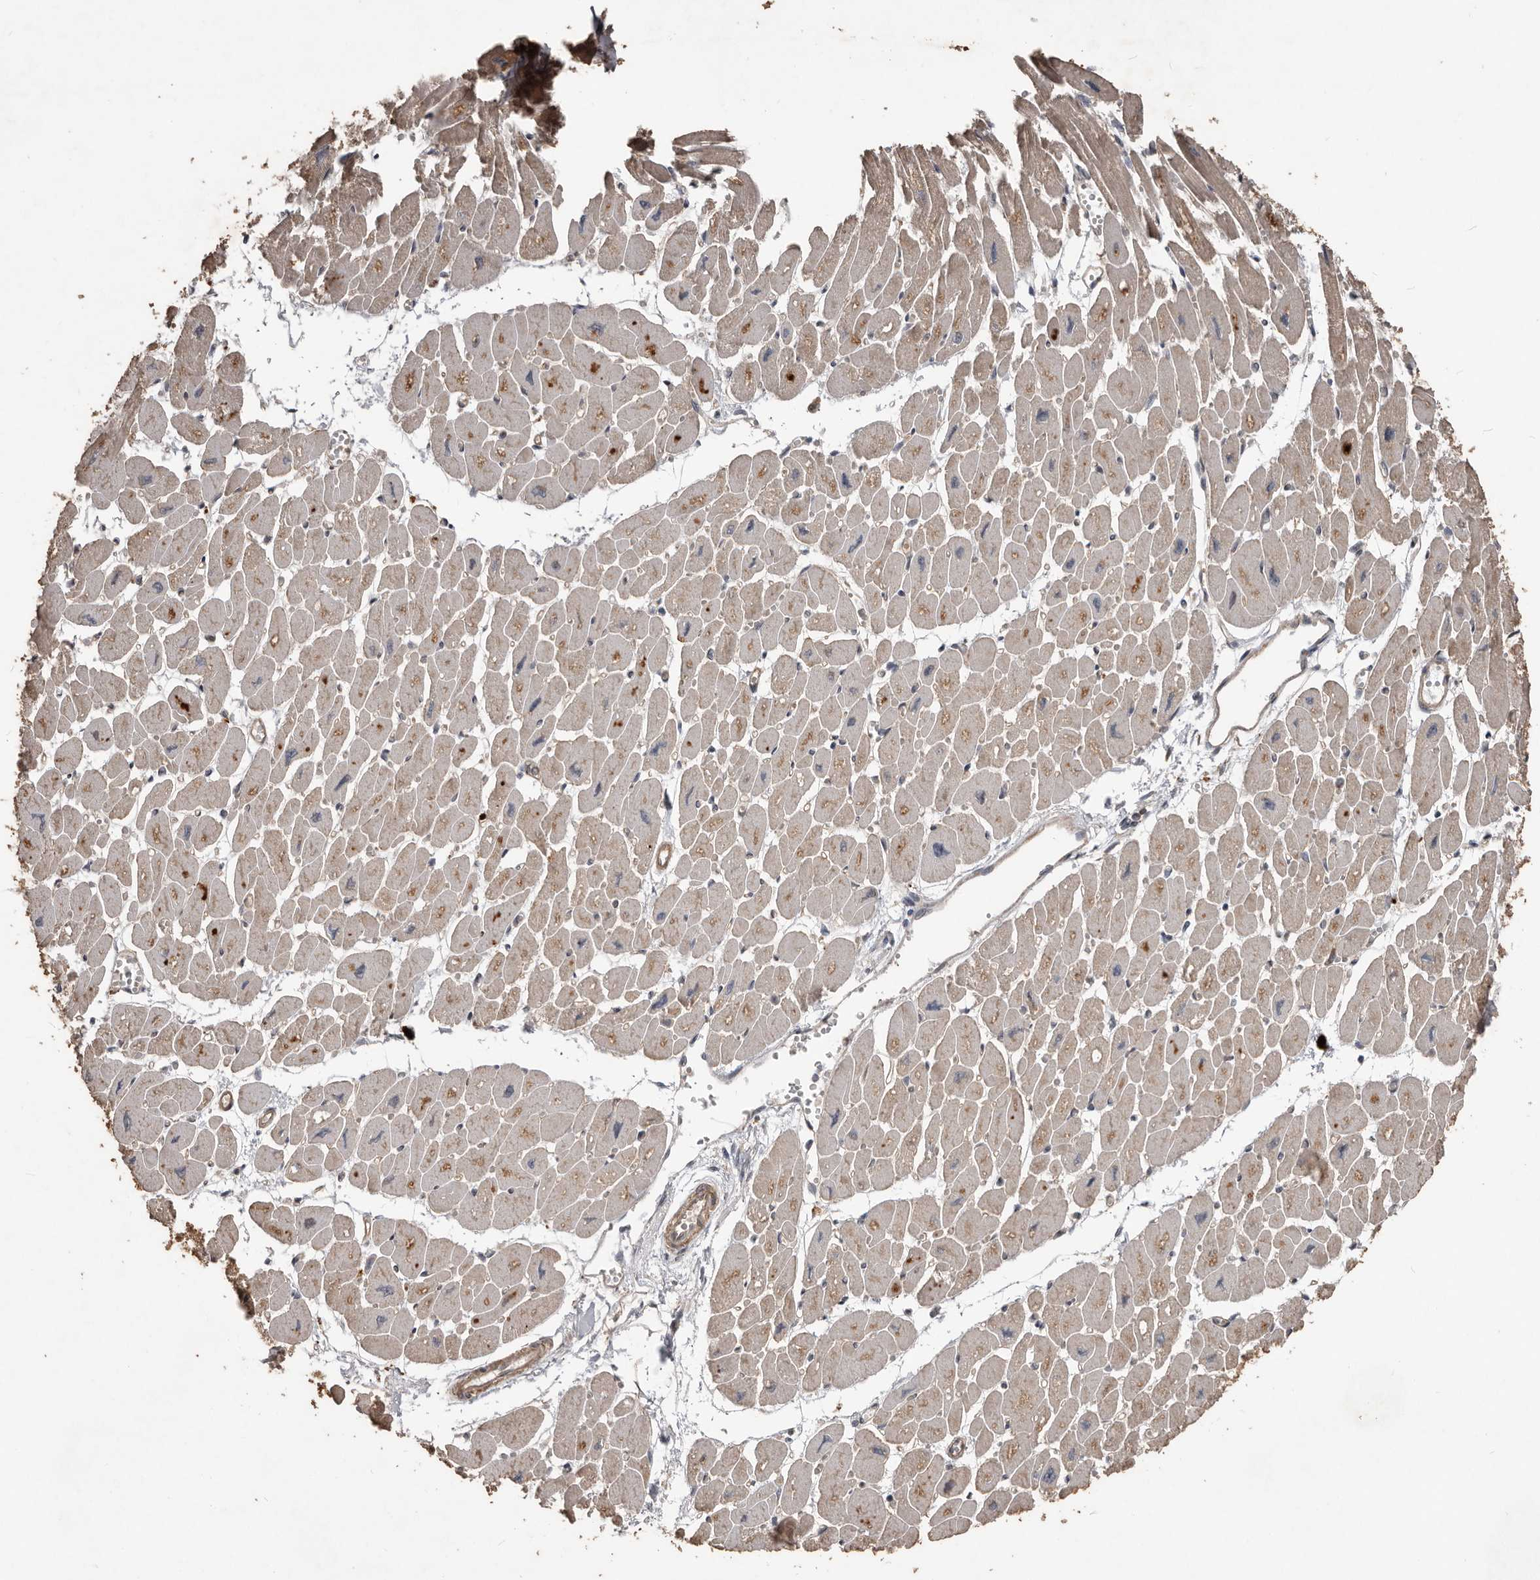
{"staining": {"intensity": "moderate", "quantity": "25%-75%", "location": "cytoplasmic/membranous"}, "tissue": "heart muscle", "cell_type": "Cardiomyocytes", "image_type": "normal", "snomed": [{"axis": "morphology", "description": "Normal tissue, NOS"}, {"axis": "topography", "description": "Heart"}], "caption": "Heart muscle stained with IHC exhibits moderate cytoplasmic/membranous positivity in approximately 25%-75% of cardiomyocytes. The staining is performed using DAB brown chromogen to label protein expression. The nuclei are counter-stained blue using hematoxylin.", "gene": "BAMBI", "patient": {"sex": "female", "age": 54}}